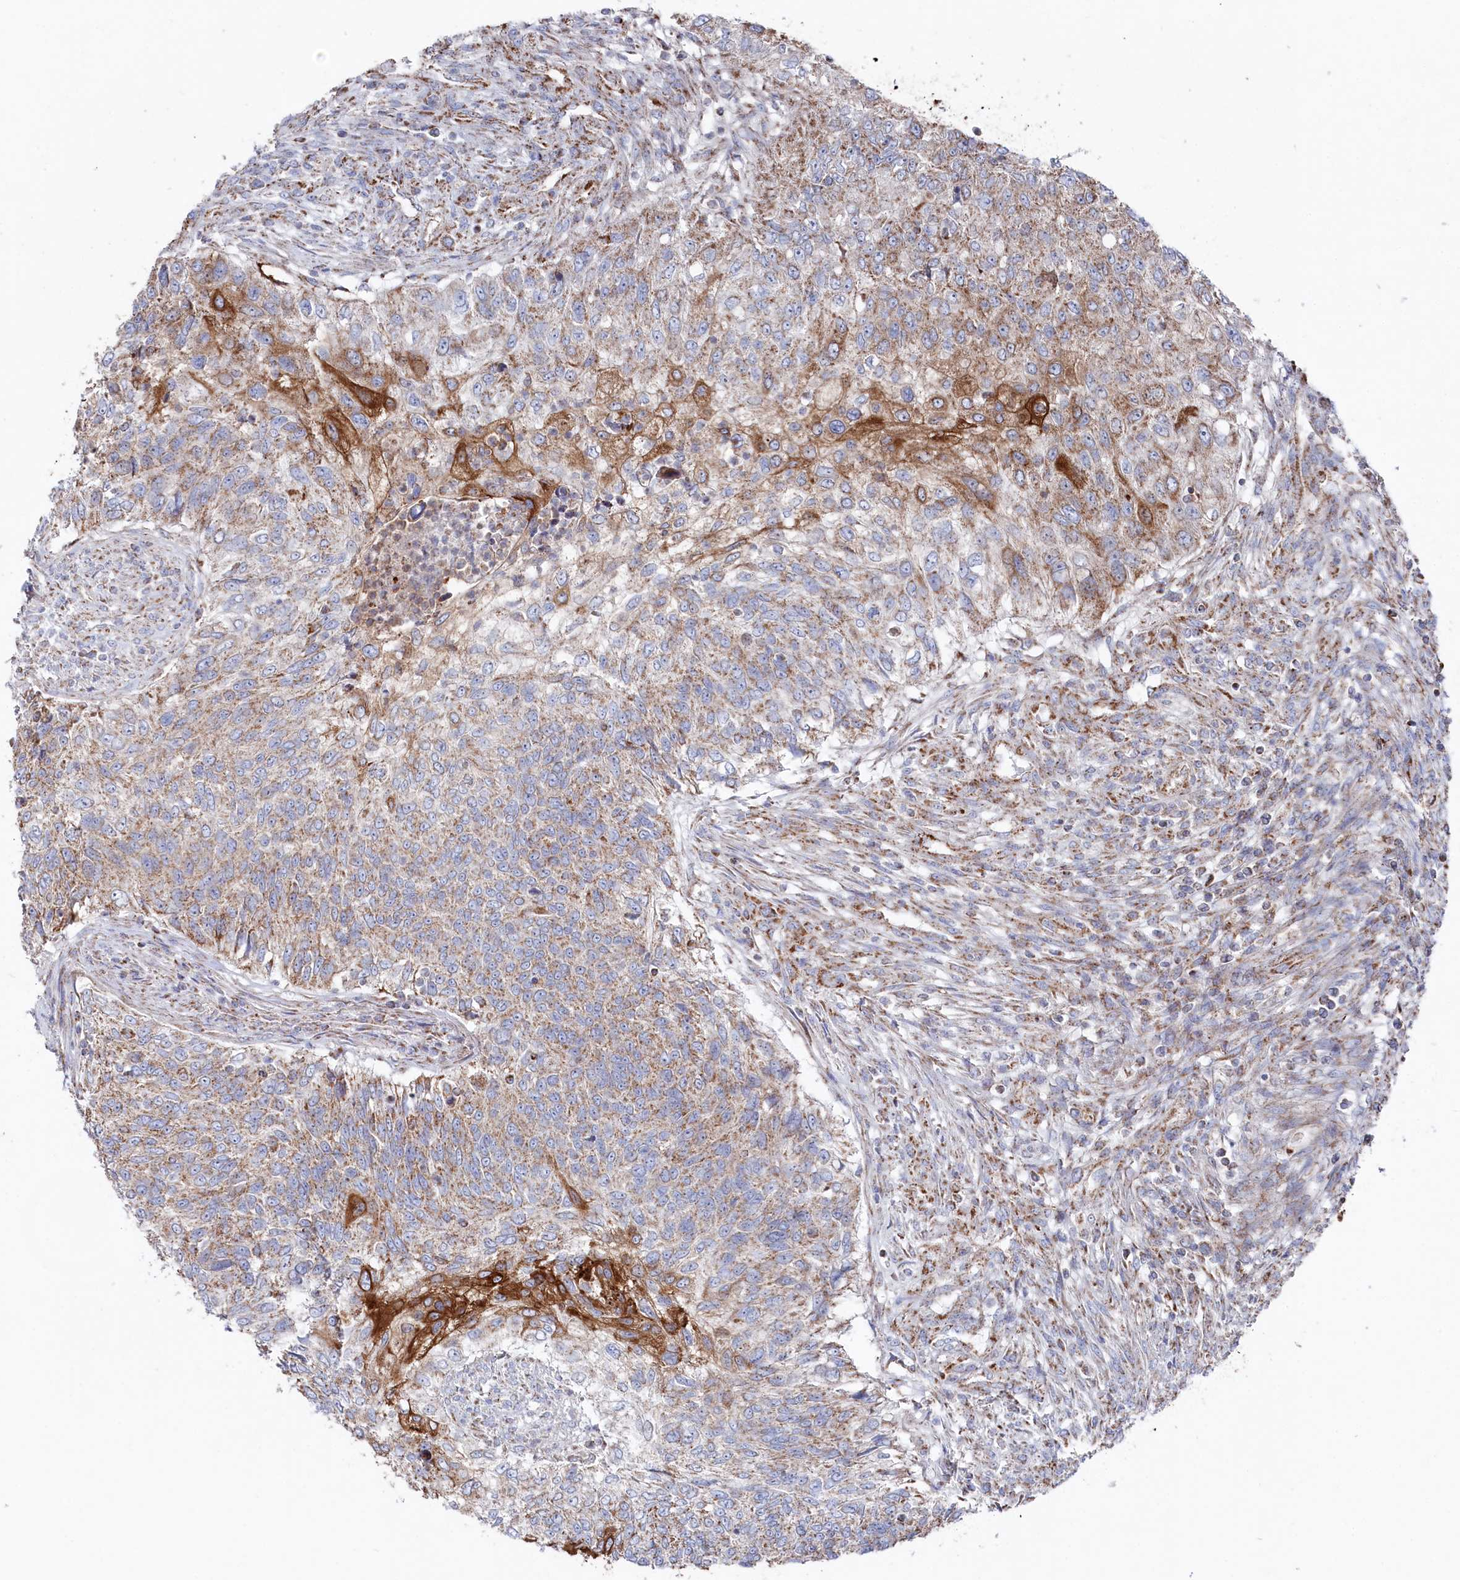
{"staining": {"intensity": "strong", "quantity": "<25%", "location": "cytoplasmic/membranous"}, "tissue": "urothelial cancer", "cell_type": "Tumor cells", "image_type": "cancer", "snomed": [{"axis": "morphology", "description": "Urothelial carcinoma, High grade"}, {"axis": "topography", "description": "Urinary bladder"}], "caption": "Tumor cells show medium levels of strong cytoplasmic/membranous positivity in approximately <25% of cells in urothelial cancer.", "gene": "GLS2", "patient": {"sex": "female", "age": 60}}